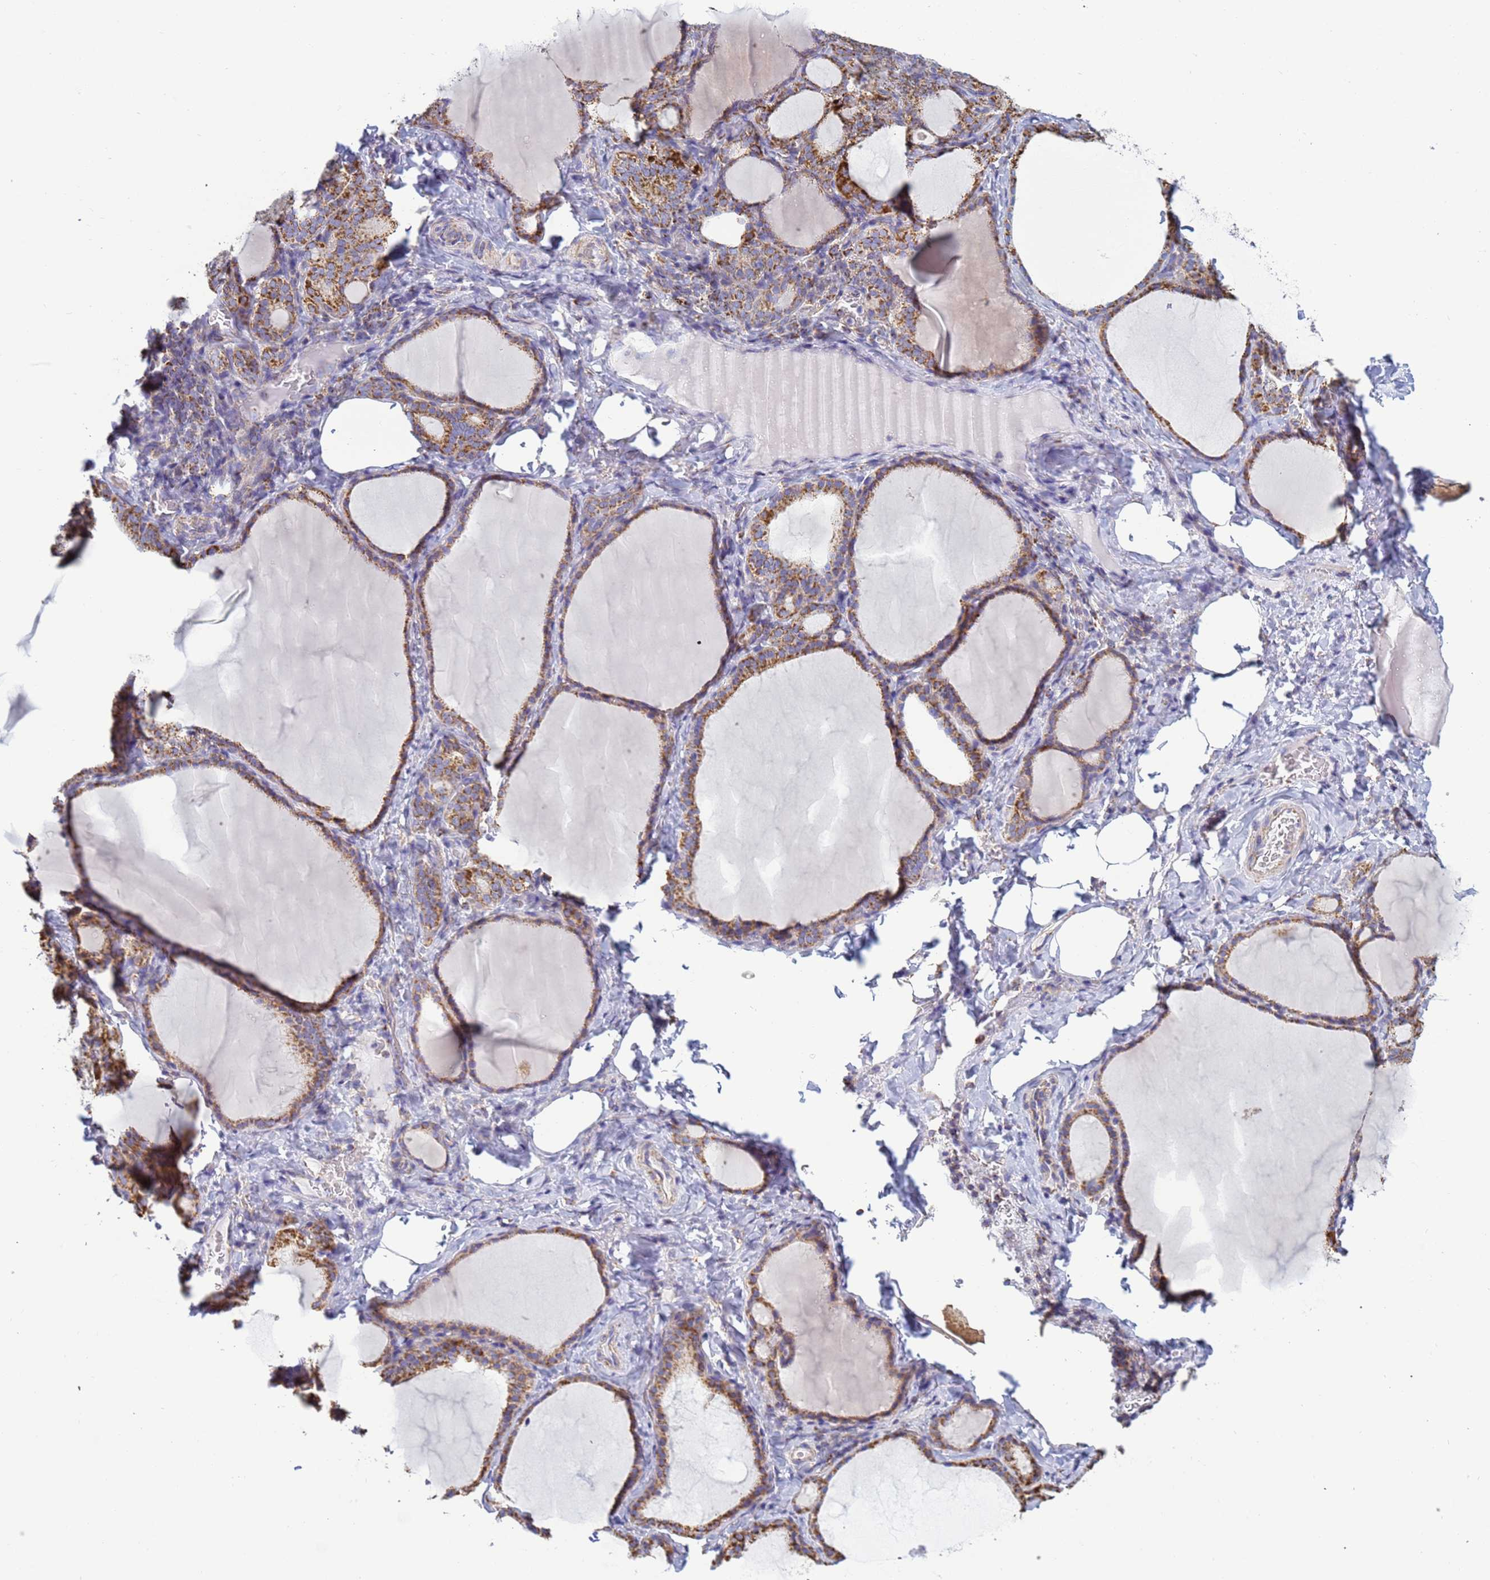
{"staining": {"intensity": "strong", "quantity": ">75%", "location": "cytoplasmic/membranous"}, "tissue": "thyroid gland", "cell_type": "Glandular cells", "image_type": "normal", "snomed": [{"axis": "morphology", "description": "Normal tissue, NOS"}, {"axis": "topography", "description": "Thyroid gland"}], "caption": "Unremarkable thyroid gland was stained to show a protein in brown. There is high levels of strong cytoplasmic/membranous expression in approximately >75% of glandular cells. The protein is stained brown, and the nuclei are stained in blue (DAB IHC with brightfield microscopy, high magnification).", "gene": "COQ4", "patient": {"sex": "female", "age": 39}}